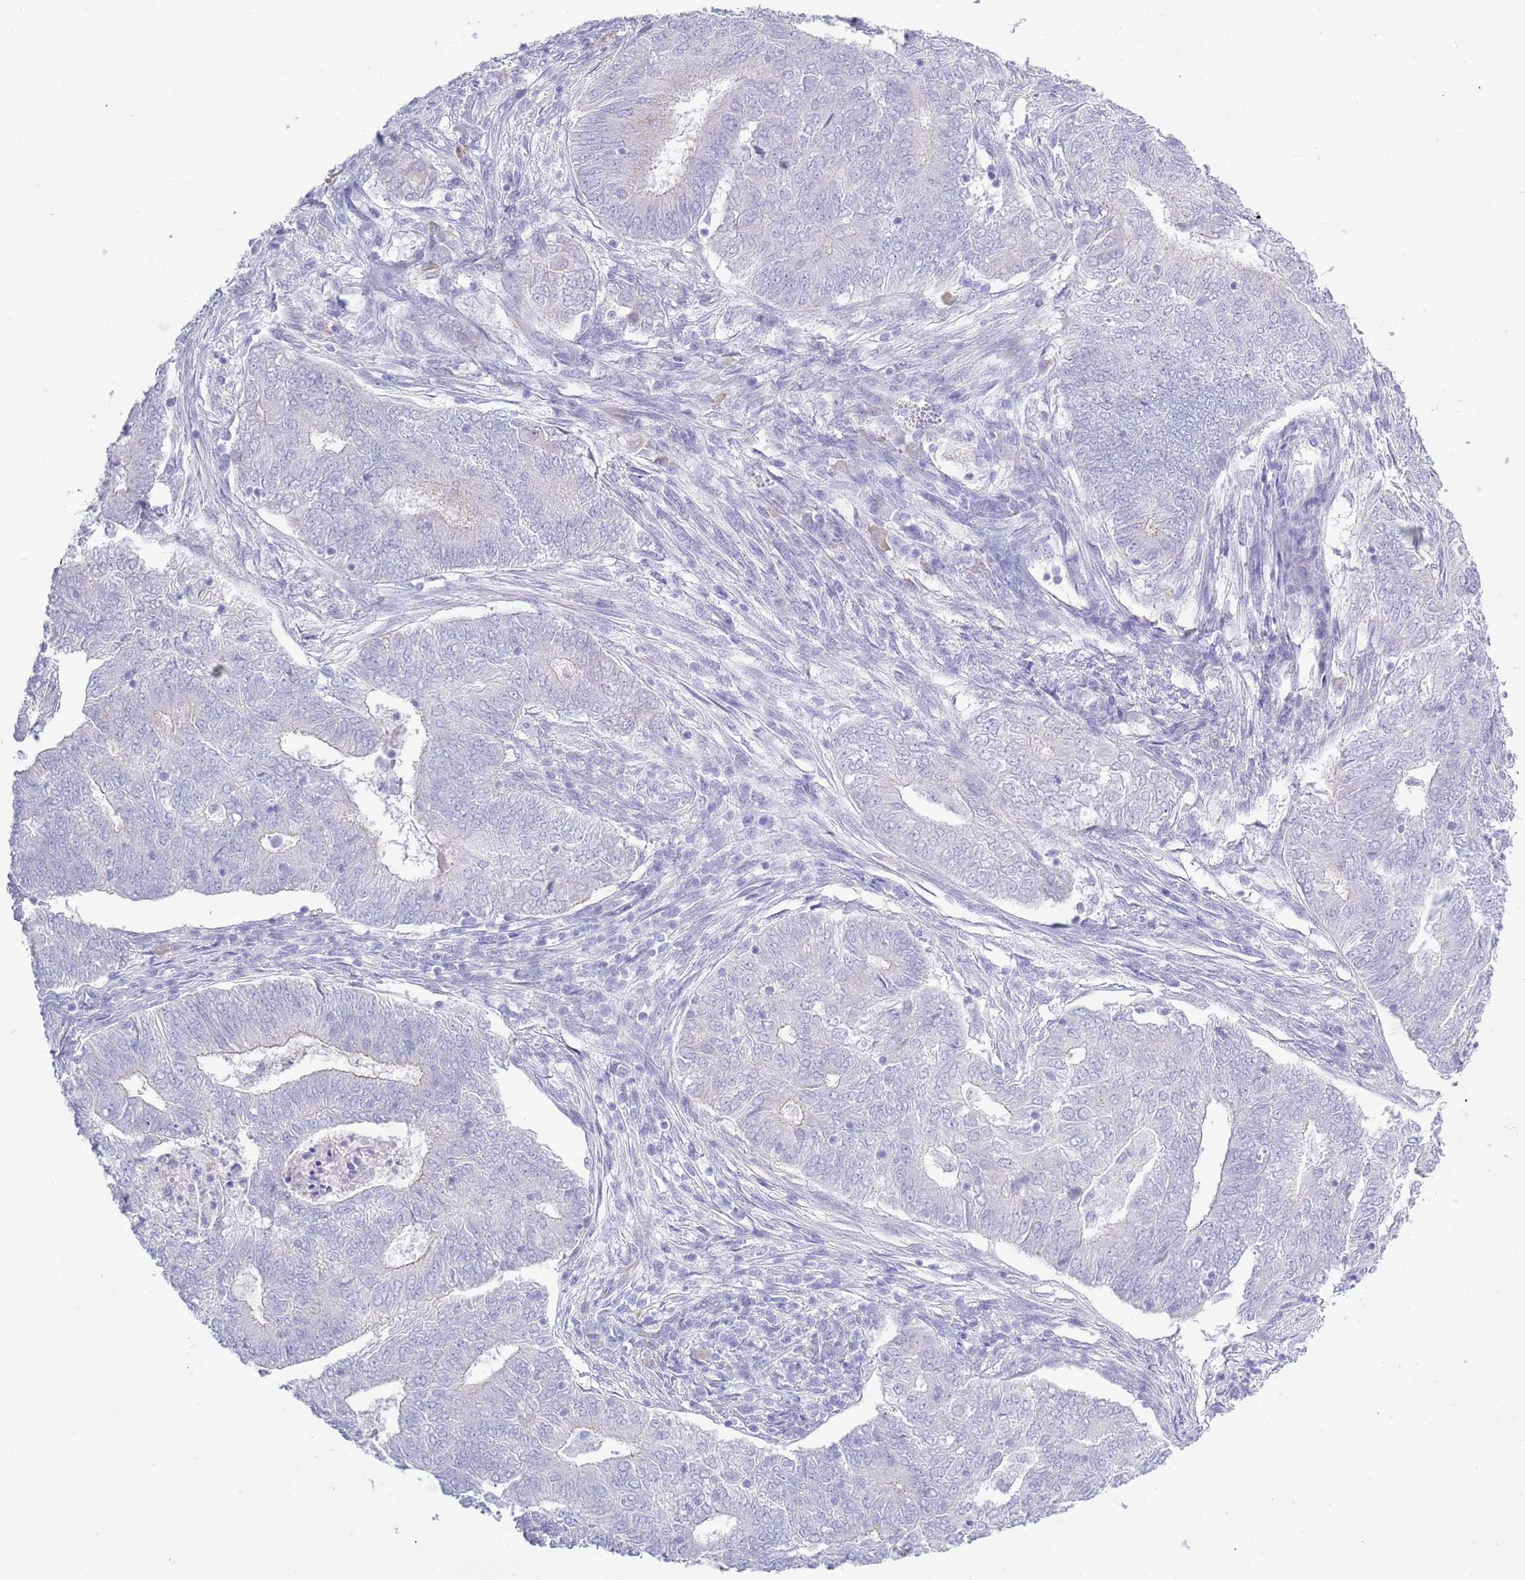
{"staining": {"intensity": "negative", "quantity": "none", "location": "none"}, "tissue": "endometrial cancer", "cell_type": "Tumor cells", "image_type": "cancer", "snomed": [{"axis": "morphology", "description": "Adenocarcinoma, NOS"}, {"axis": "topography", "description": "Endometrium"}], "caption": "Tumor cells show no significant staining in adenocarcinoma (endometrial). The staining is performed using DAB (3,3'-diaminobenzidine) brown chromogen with nuclei counter-stained in using hematoxylin.", "gene": "ACR", "patient": {"sex": "female", "age": 62}}